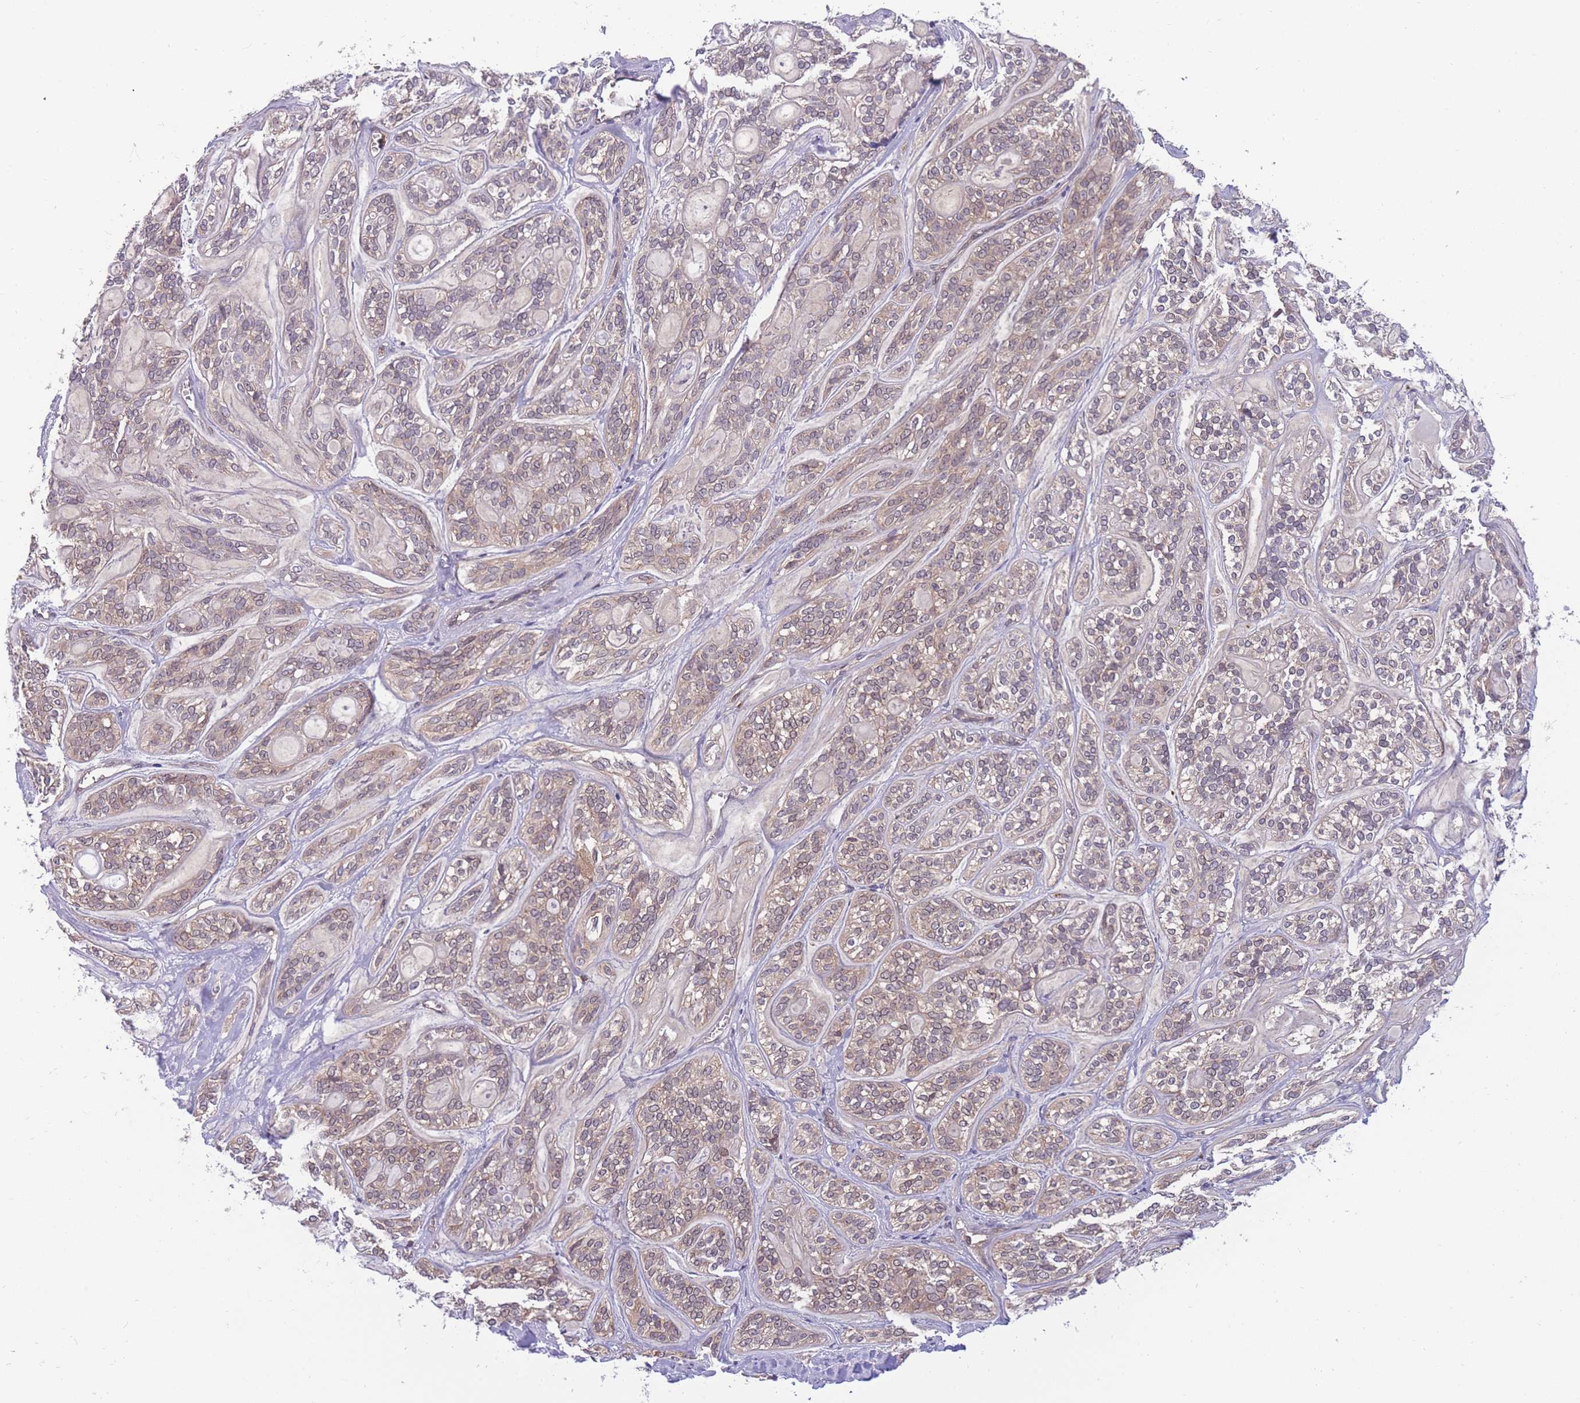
{"staining": {"intensity": "weak", "quantity": ">75%", "location": "cytoplasmic/membranous"}, "tissue": "head and neck cancer", "cell_type": "Tumor cells", "image_type": "cancer", "snomed": [{"axis": "morphology", "description": "Adenocarcinoma, NOS"}, {"axis": "topography", "description": "Head-Neck"}], "caption": "The micrograph reveals staining of head and neck cancer, revealing weak cytoplasmic/membranous protein expression (brown color) within tumor cells. (DAB IHC with brightfield microscopy, high magnification).", "gene": "UBE2N", "patient": {"sex": "male", "age": 66}}